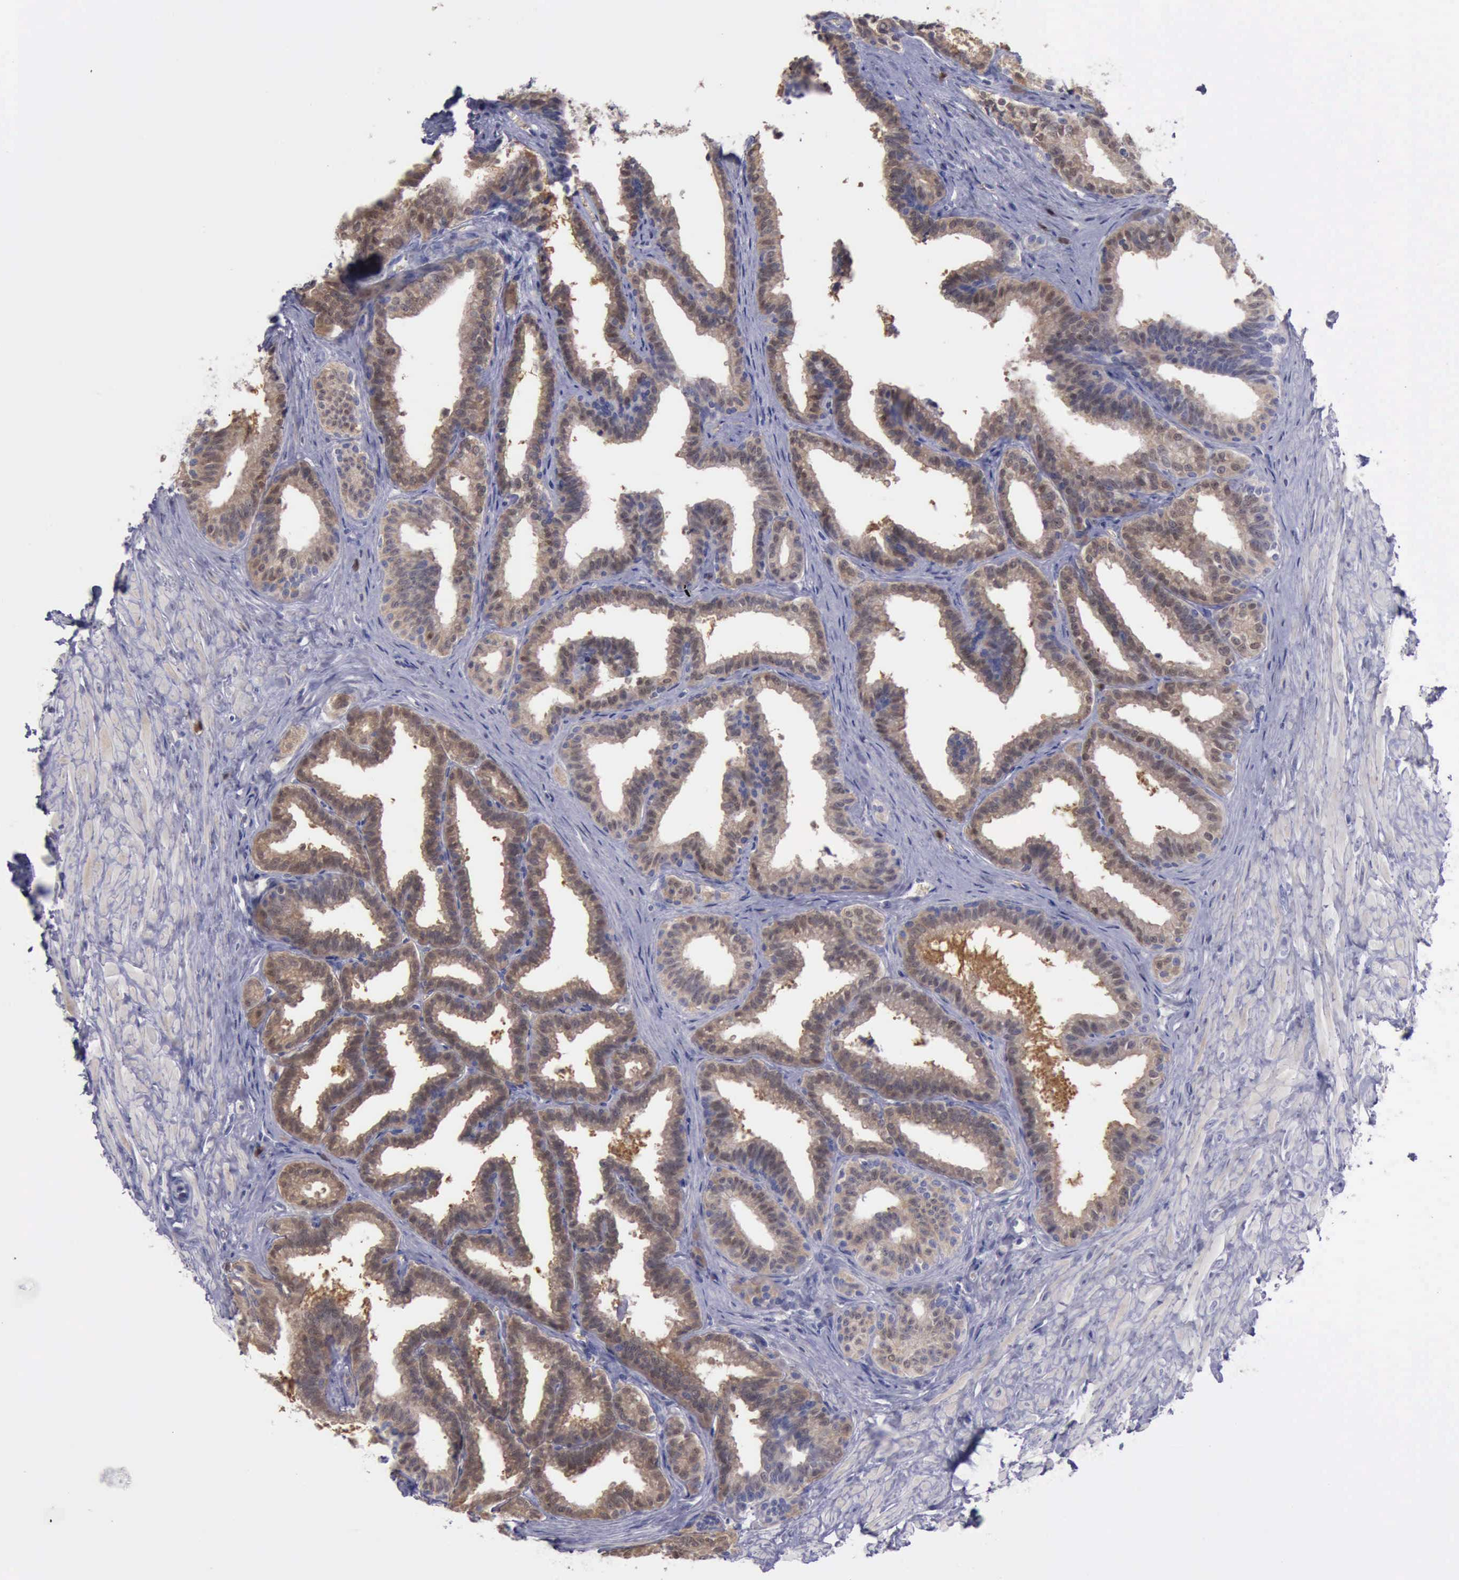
{"staining": {"intensity": "moderate", "quantity": "25%-75%", "location": "cytoplasmic/membranous,nuclear"}, "tissue": "seminal vesicle", "cell_type": "Glandular cells", "image_type": "normal", "snomed": [{"axis": "morphology", "description": "Normal tissue, NOS"}, {"axis": "topography", "description": "Seminal veicle"}], "caption": "Immunohistochemistry (IHC) micrograph of unremarkable human seminal vesicle stained for a protein (brown), which shows medium levels of moderate cytoplasmic/membranous,nuclear positivity in approximately 25%-75% of glandular cells.", "gene": "CEP128", "patient": {"sex": "male", "age": 26}}